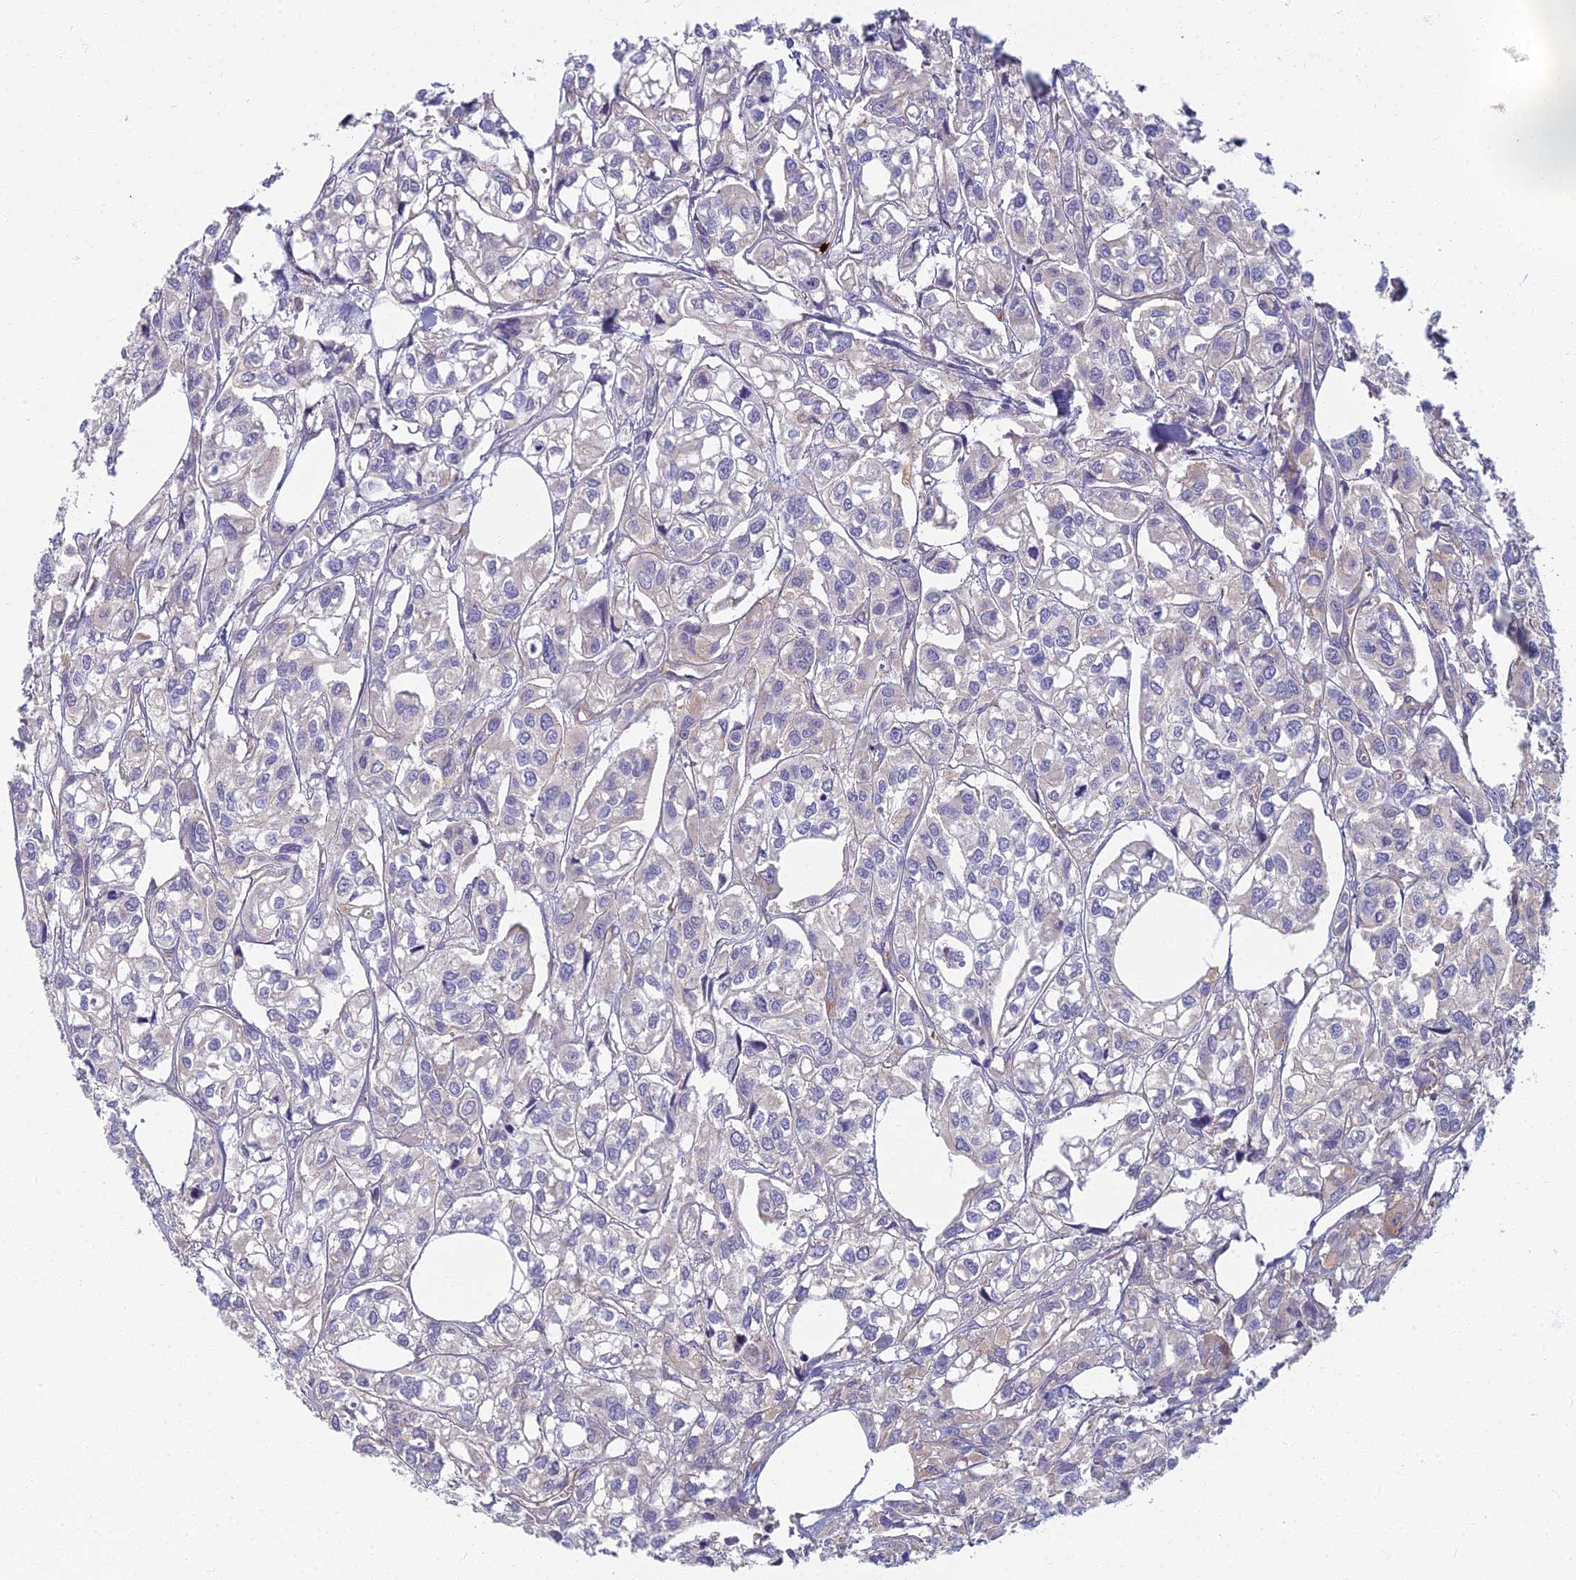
{"staining": {"intensity": "negative", "quantity": "none", "location": "none"}, "tissue": "urothelial cancer", "cell_type": "Tumor cells", "image_type": "cancer", "snomed": [{"axis": "morphology", "description": "Urothelial carcinoma, High grade"}, {"axis": "topography", "description": "Urinary bladder"}], "caption": "IHC image of urothelial carcinoma (high-grade) stained for a protein (brown), which shows no staining in tumor cells.", "gene": "PROX2", "patient": {"sex": "male", "age": 67}}